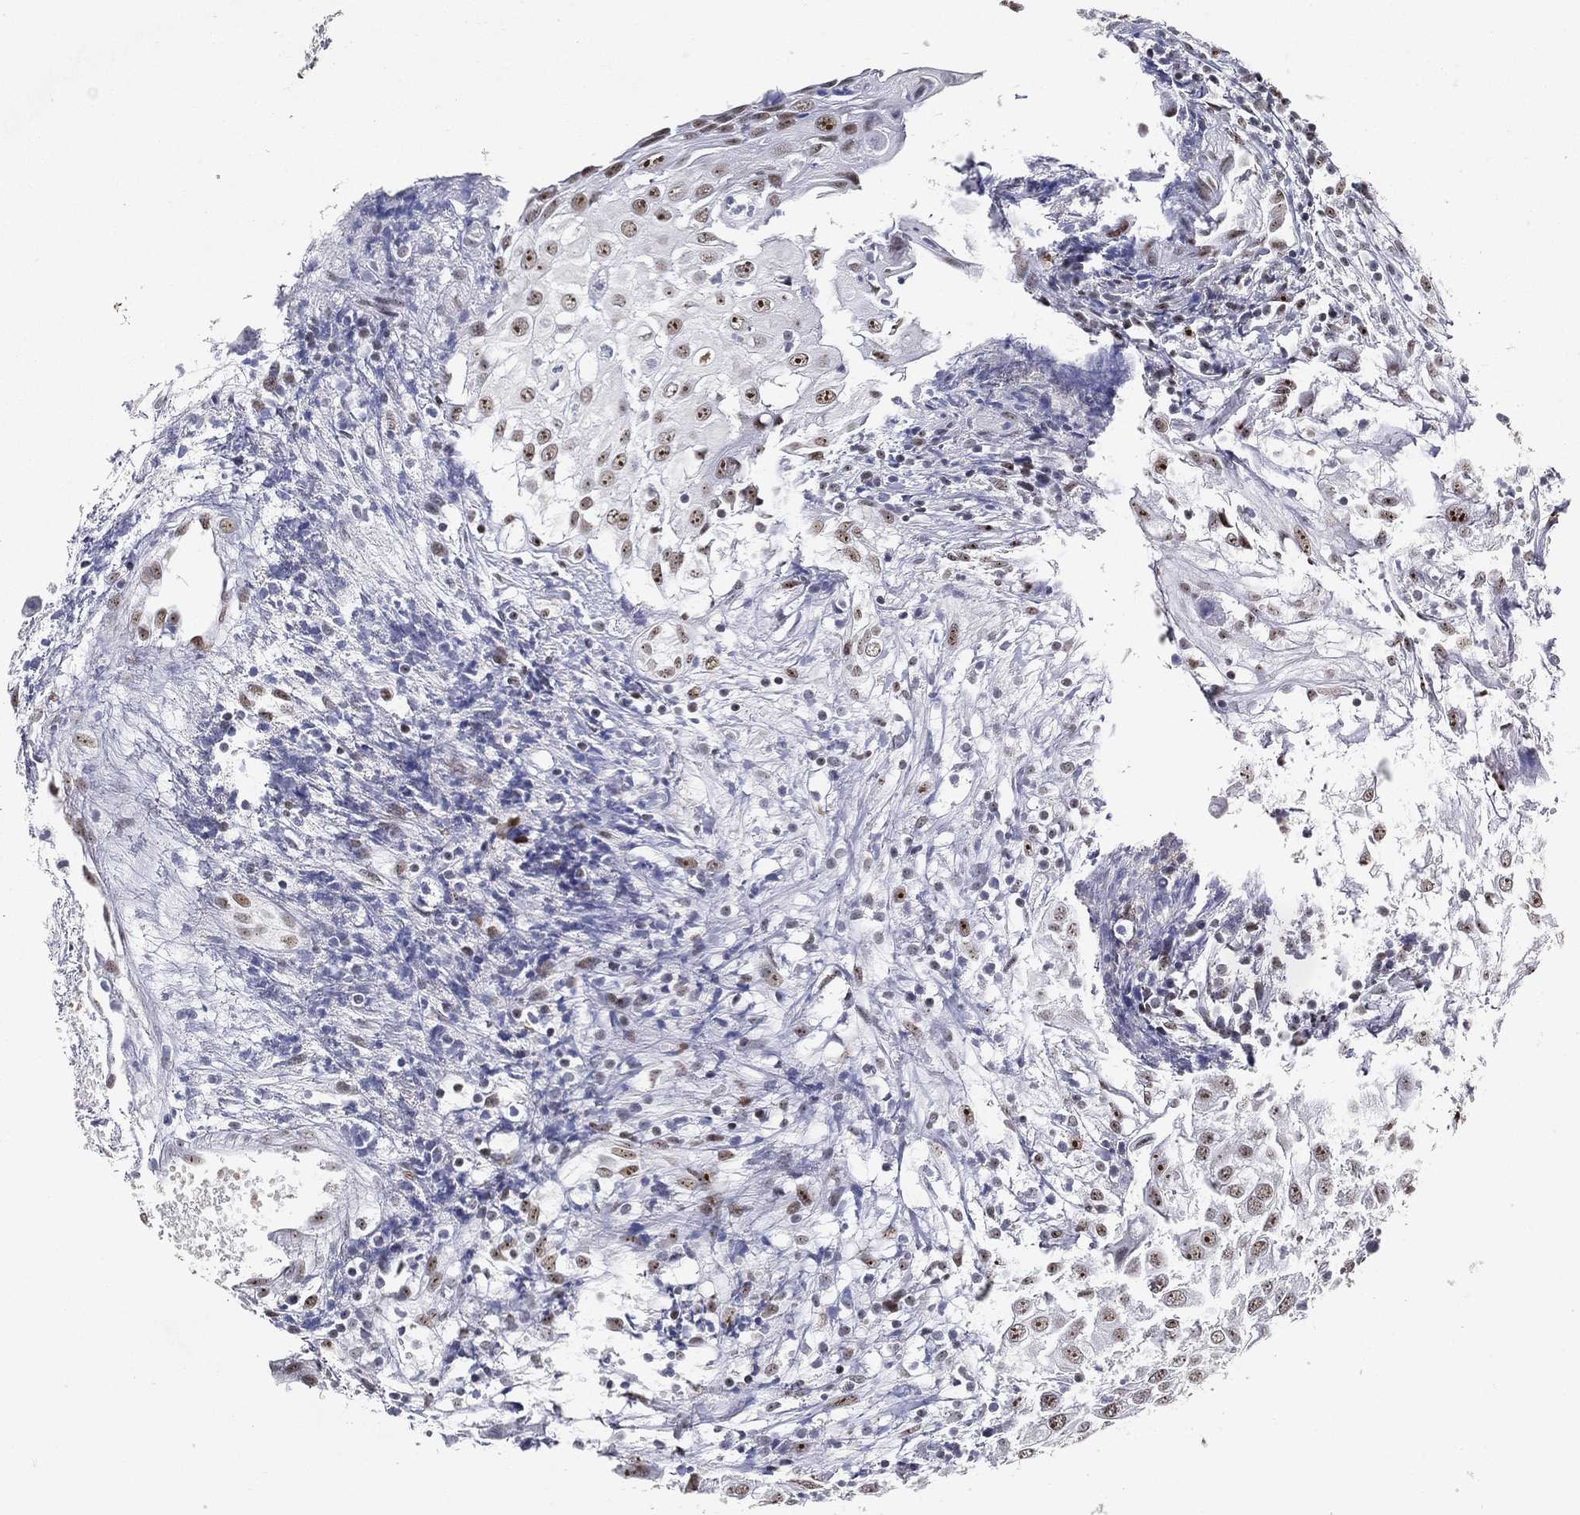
{"staining": {"intensity": "weak", "quantity": ">75%", "location": "nuclear"}, "tissue": "urothelial cancer", "cell_type": "Tumor cells", "image_type": "cancer", "snomed": [{"axis": "morphology", "description": "Urothelial carcinoma, High grade"}, {"axis": "topography", "description": "Urinary bladder"}], "caption": "The micrograph displays staining of urothelial cancer, revealing weak nuclear protein staining (brown color) within tumor cells. (brown staining indicates protein expression, while blue staining denotes nuclei).", "gene": "DDX27", "patient": {"sex": "female", "age": 79}}